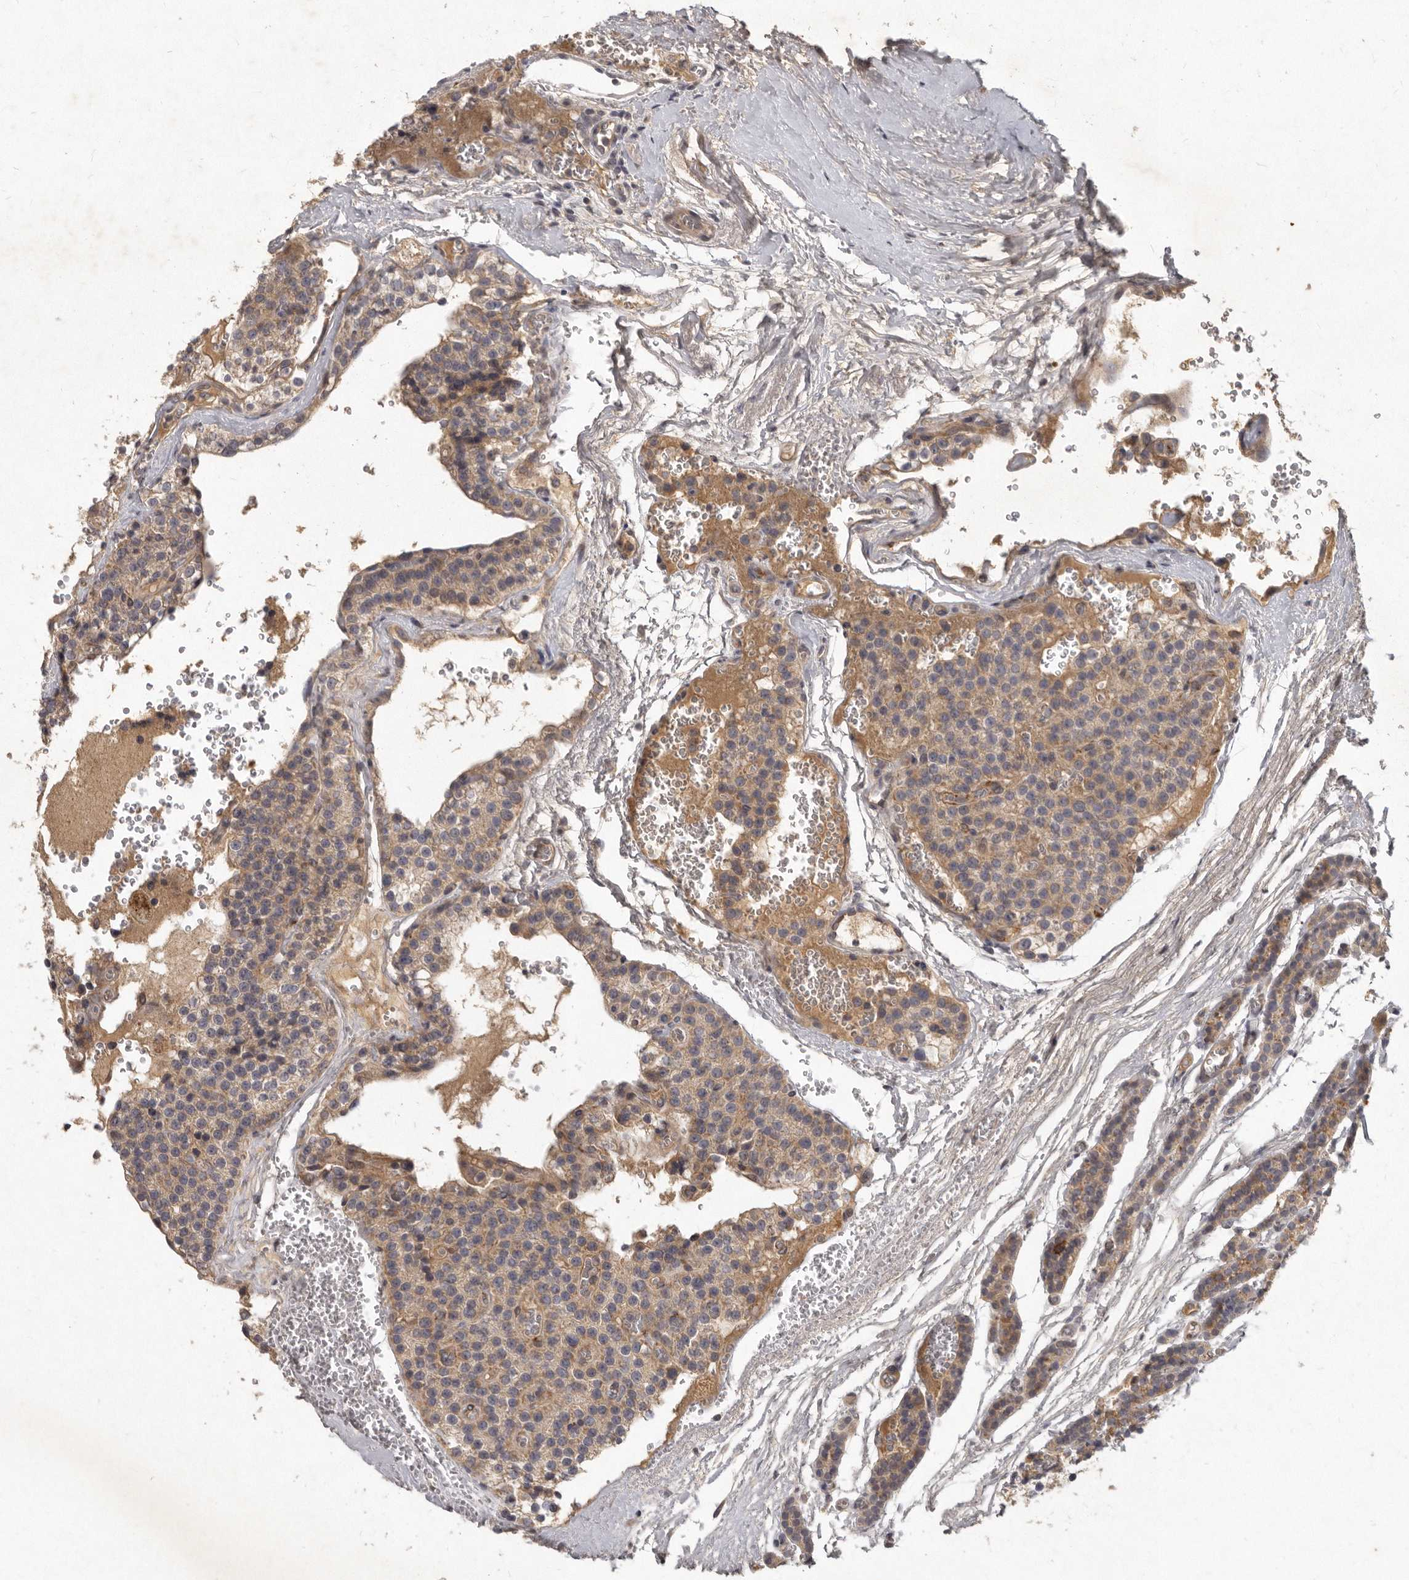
{"staining": {"intensity": "weak", "quantity": ">75%", "location": "cytoplasmic/membranous"}, "tissue": "parathyroid gland", "cell_type": "Glandular cells", "image_type": "normal", "snomed": [{"axis": "morphology", "description": "Normal tissue, NOS"}, {"axis": "topography", "description": "Parathyroid gland"}], "caption": "The histopathology image exhibits staining of normal parathyroid gland, revealing weak cytoplasmic/membranous protein expression (brown color) within glandular cells.", "gene": "SLC22A1", "patient": {"sex": "female", "age": 64}}